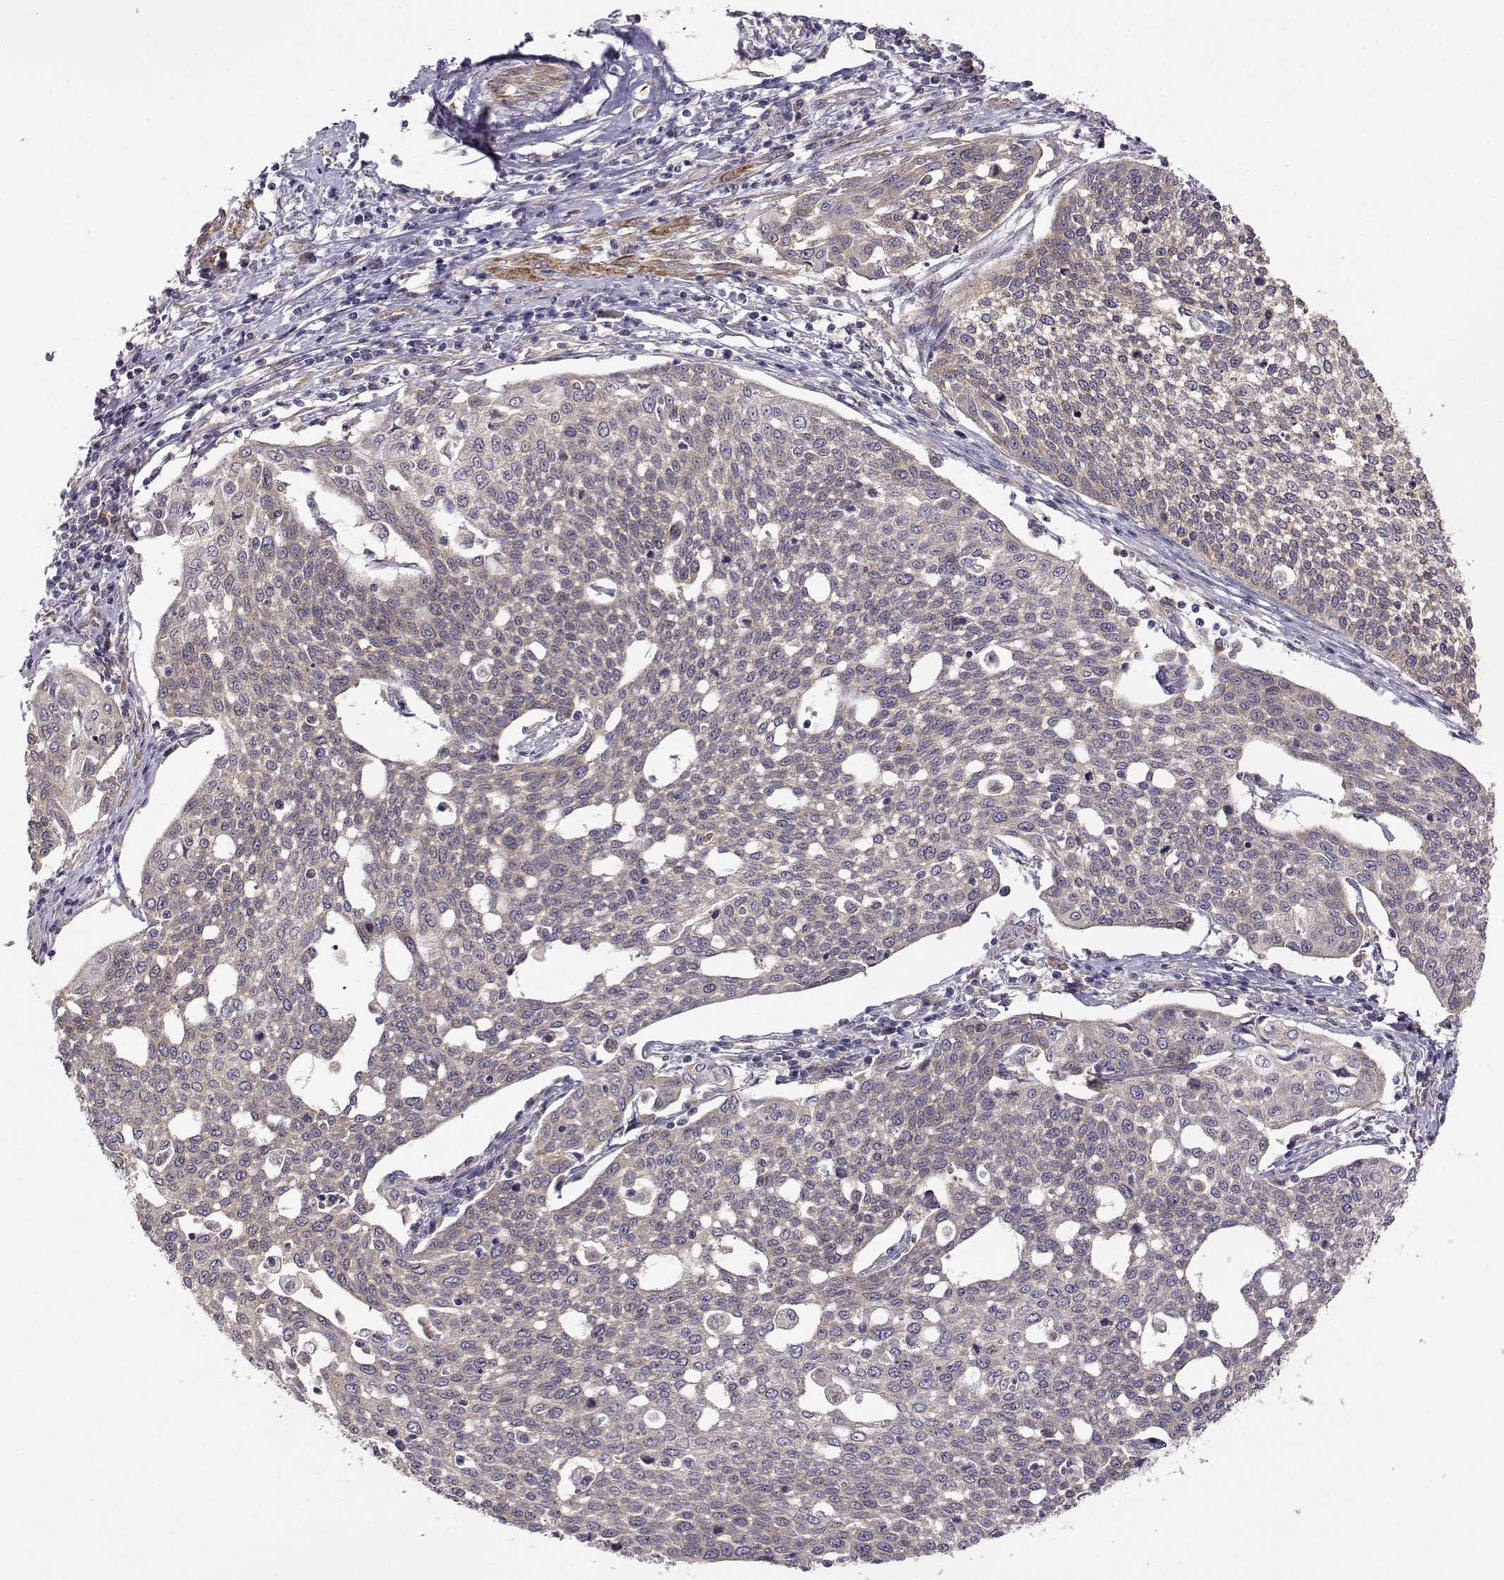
{"staining": {"intensity": "weak", "quantity": ">75%", "location": "cytoplasmic/membranous"}, "tissue": "cervical cancer", "cell_type": "Tumor cells", "image_type": "cancer", "snomed": [{"axis": "morphology", "description": "Squamous cell carcinoma, NOS"}, {"axis": "topography", "description": "Cervix"}], "caption": "Protein positivity by IHC reveals weak cytoplasmic/membranous staining in about >75% of tumor cells in cervical cancer.", "gene": "PAIP1", "patient": {"sex": "female", "age": 34}}